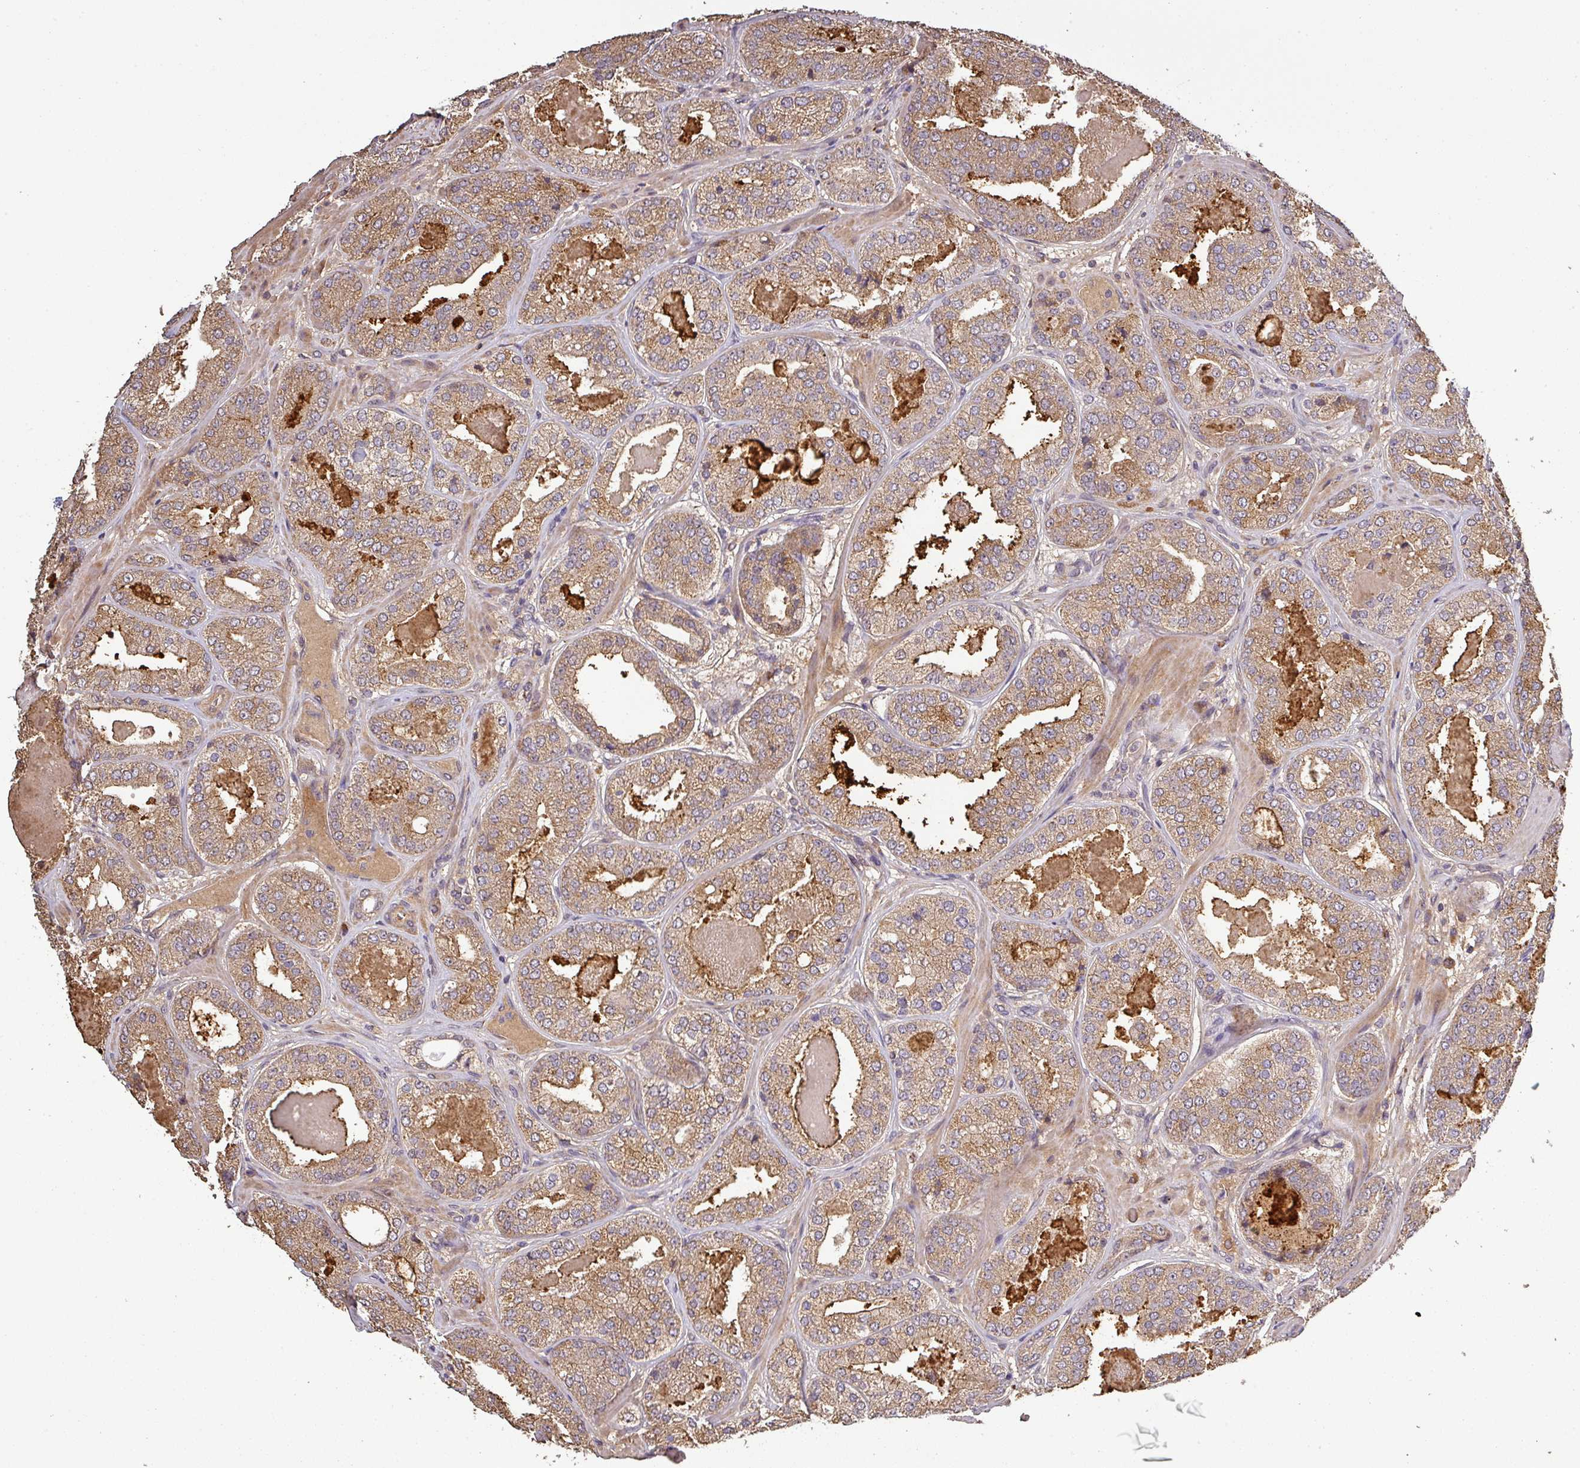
{"staining": {"intensity": "moderate", "quantity": ">75%", "location": "cytoplasmic/membranous"}, "tissue": "prostate cancer", "cell_type": "Tumor cells", "image_type": "cancer", "snomed": [{"axis": "morphology", "description": "Adenocarcinoma, High grade"}, {"axis": "topography", "description": "Prostate"}], "caption": "Moderate cytoplasmic/membranous expression for a protein is identified in about >75% of tumor cells of prostate cancer using IHC.", "gene": "ISLR", "patient": {"sex": "male", "age": 63}}